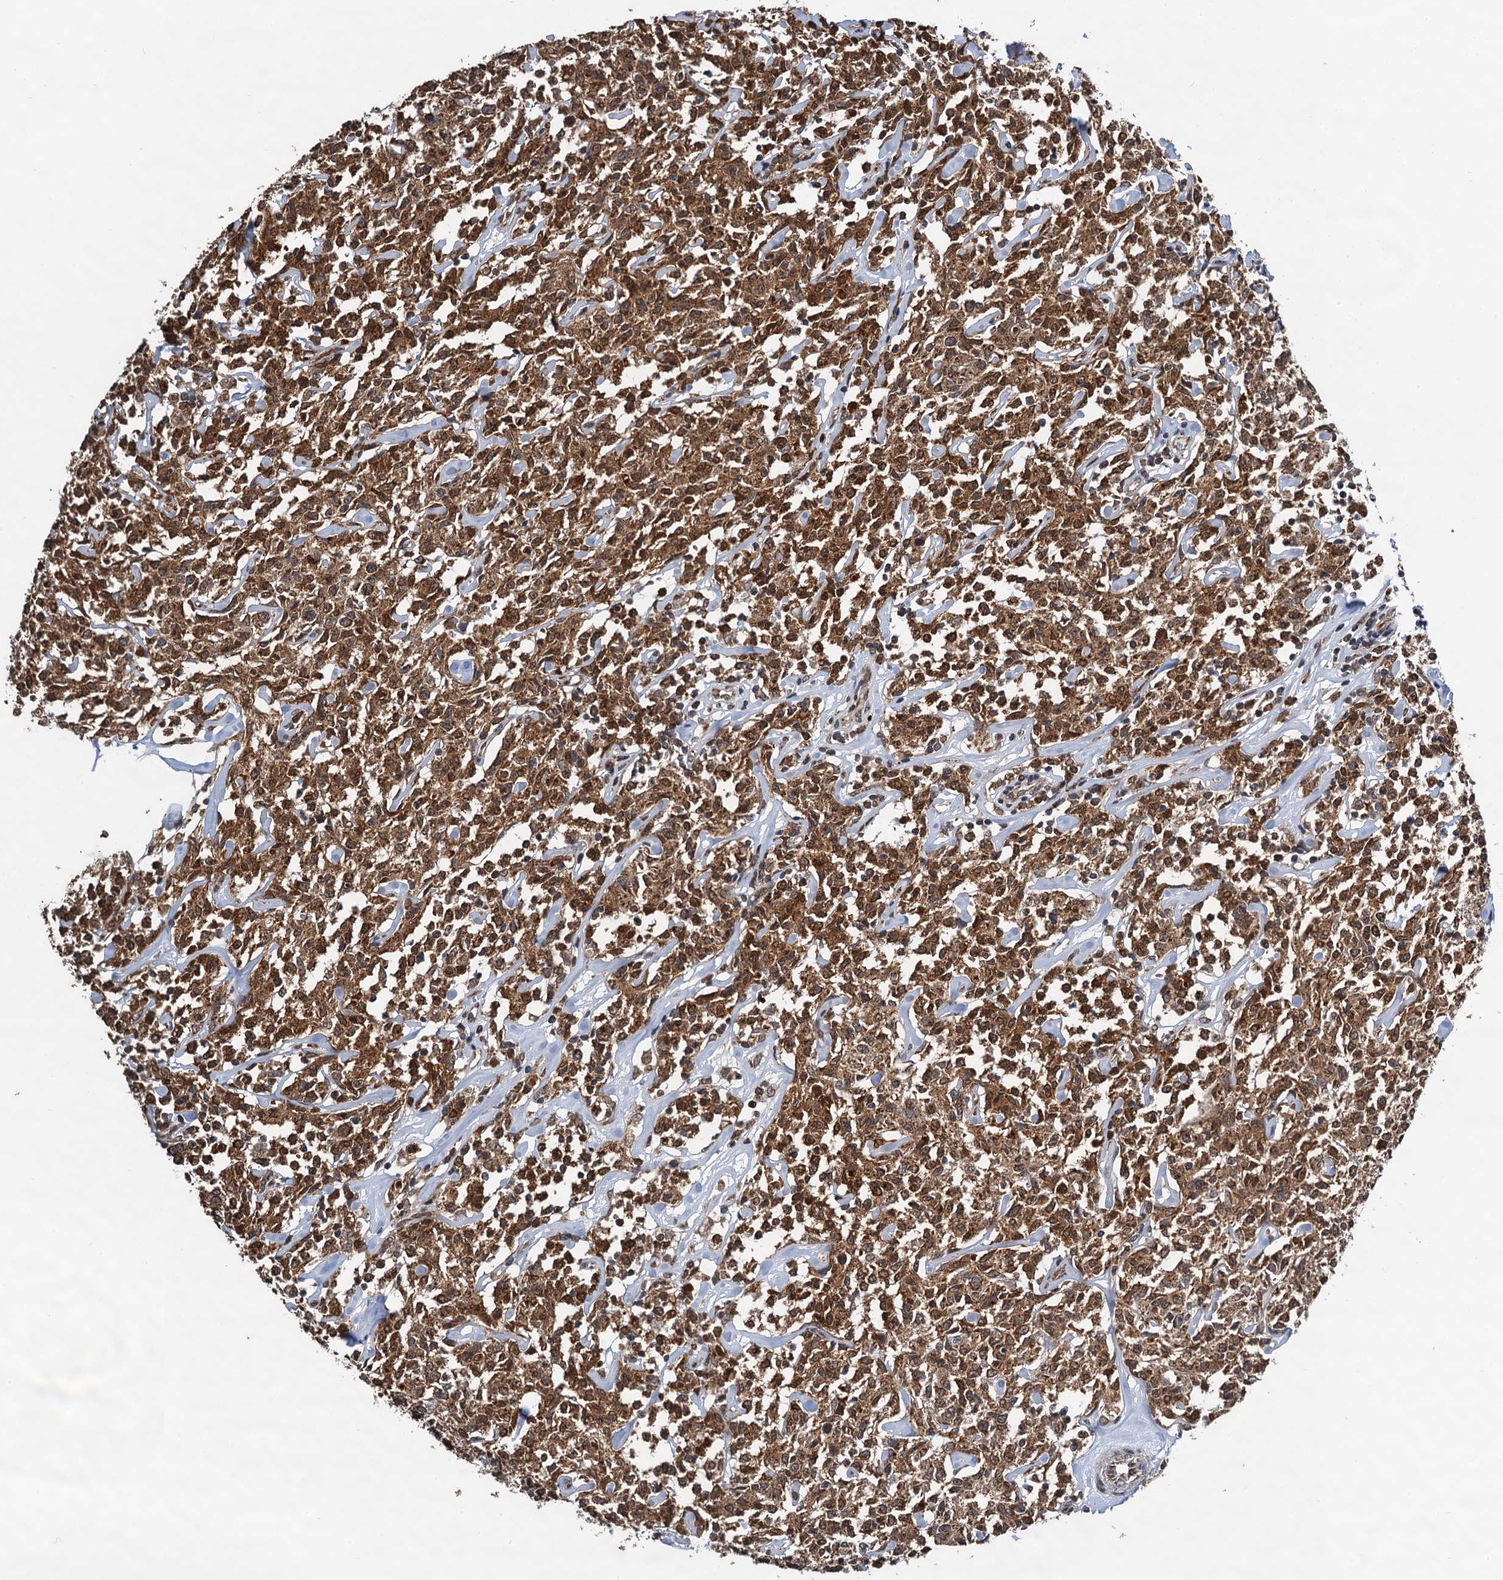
{"staining": {"intensity": "strong", "quantity": ">75%", "location": "cytoplasmic/membranous,nuclear"}, "tissue": "lymphoma", "cell_type": "Tumor cells", "image_type": "cancer", "snomed": [{"axis": "morphology", "description": "Malignant lymphoma, non-Hodgkin's type, Low grade"}, {"axis": "topography", "description": "Small intestine"}], "caption": "Protein expression analysis of human lymphoma reveals strong cytoplasmic/membranous and nuclear expression in approximately >75% of tumor cells. The staining is performed using DAB (3,3'-diaminobenzidine) brown chromogen to label protein expression. The nuclei are counter-stained blue using hematoxylin.", "gene": "CMPK2", "patient": {"sex": "female", "age": 59}}